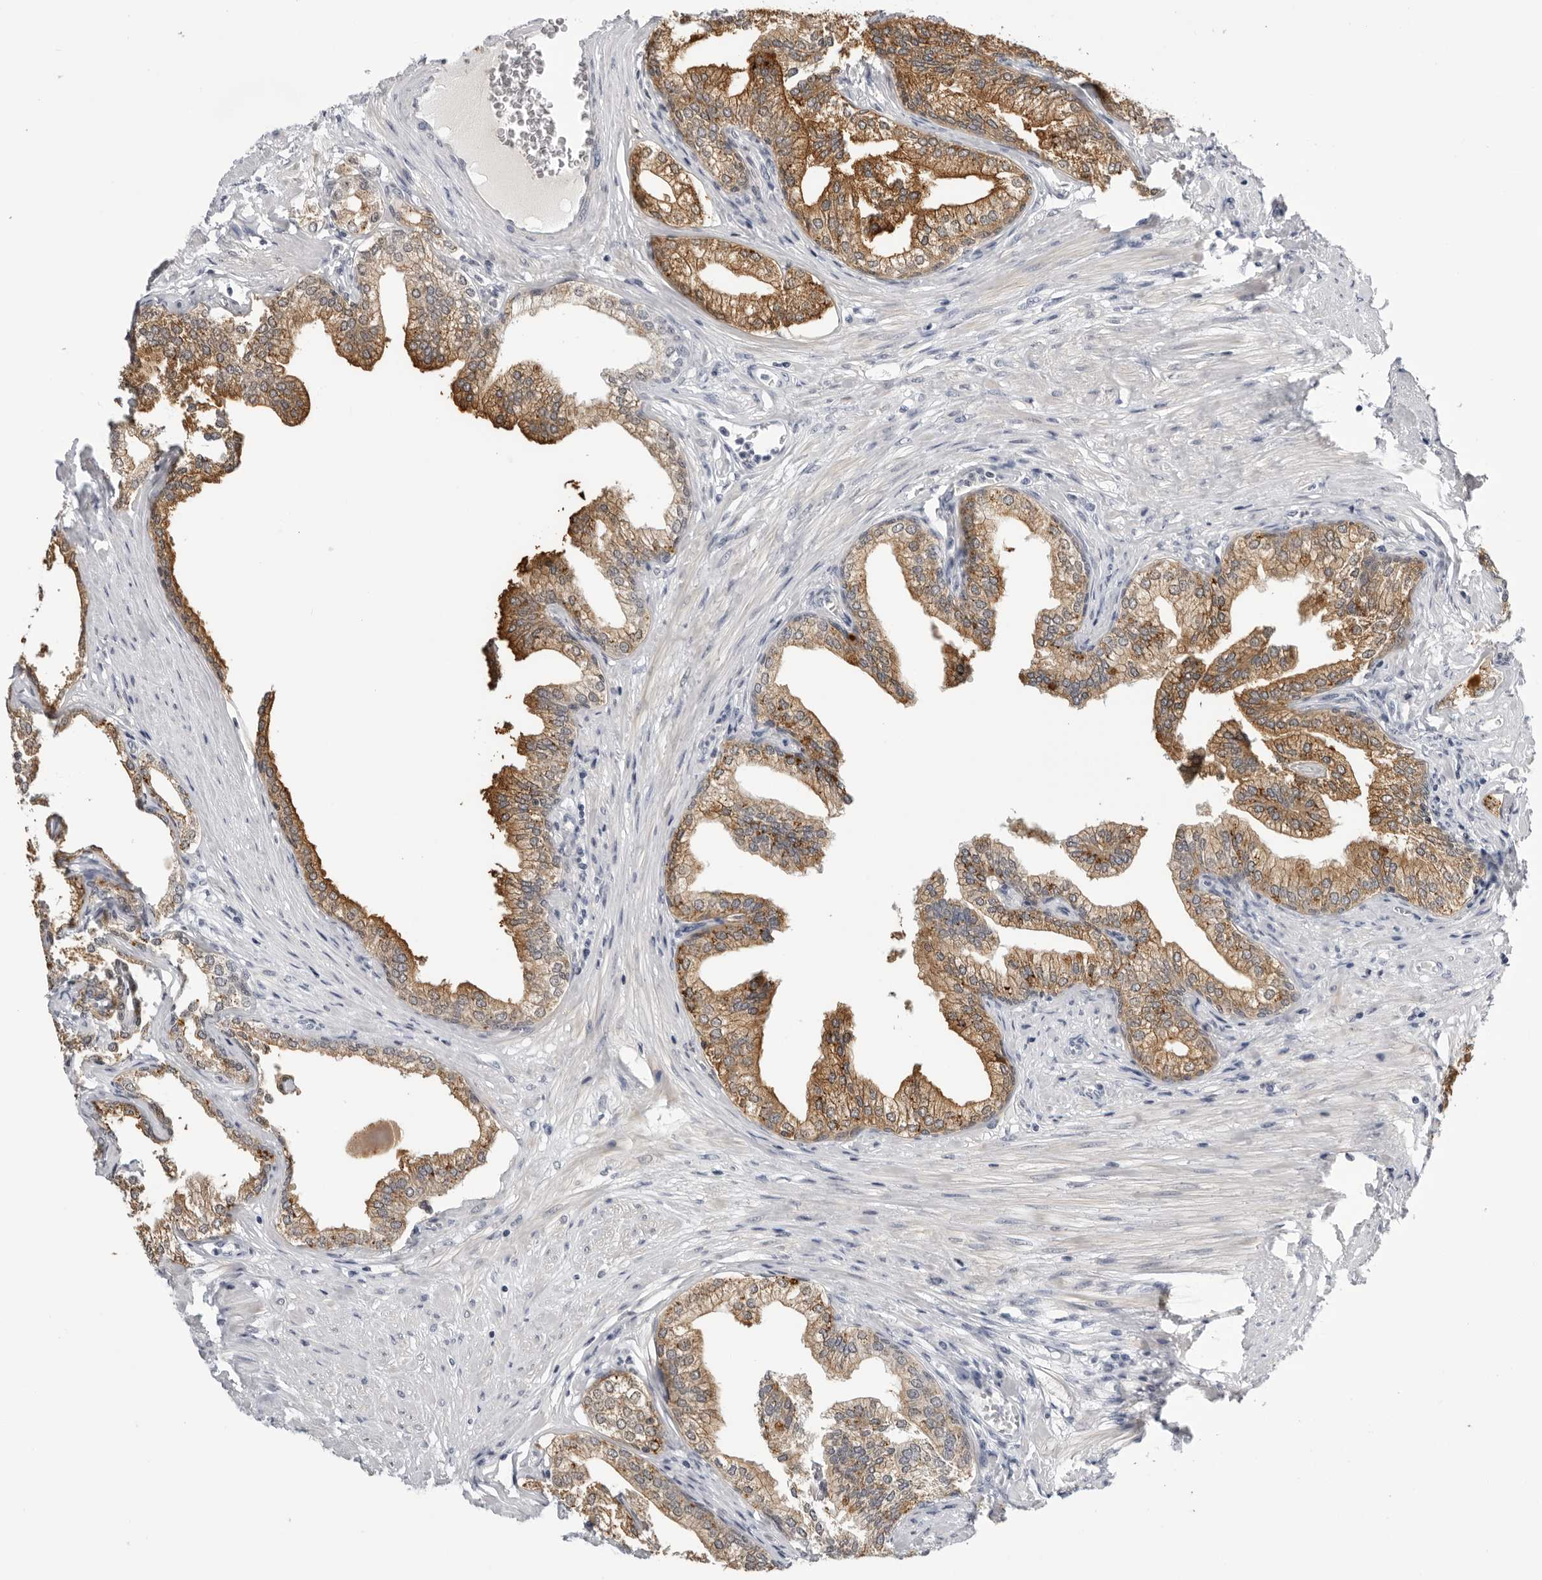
{"staining": {"intensity": "moderate", "quantity": ">75%", "location": "cytoplasmic/membranous"}, "tissue": "prostate", "cell_type": "Glandular cells", "image_type": "normal", "snomed": [{"axis": "morphology", "description": "Normal tissue, NOS"}, {"axis": "morphology", "description": "Urothelial carcinoma, Low grade"}, {"axis": "topography", "description": "Urinary bladder"}, {"axis": "topography", "description": "Prostate"}], "caption": "There is medium levels of moderate cytoplasmic/membranous staining in glandular cells of normal prostate, as demonstrated by immunohistochemical staining (brown color).", "gene": "ZNF502", "patient": {"sex": "male", "age": 60}}